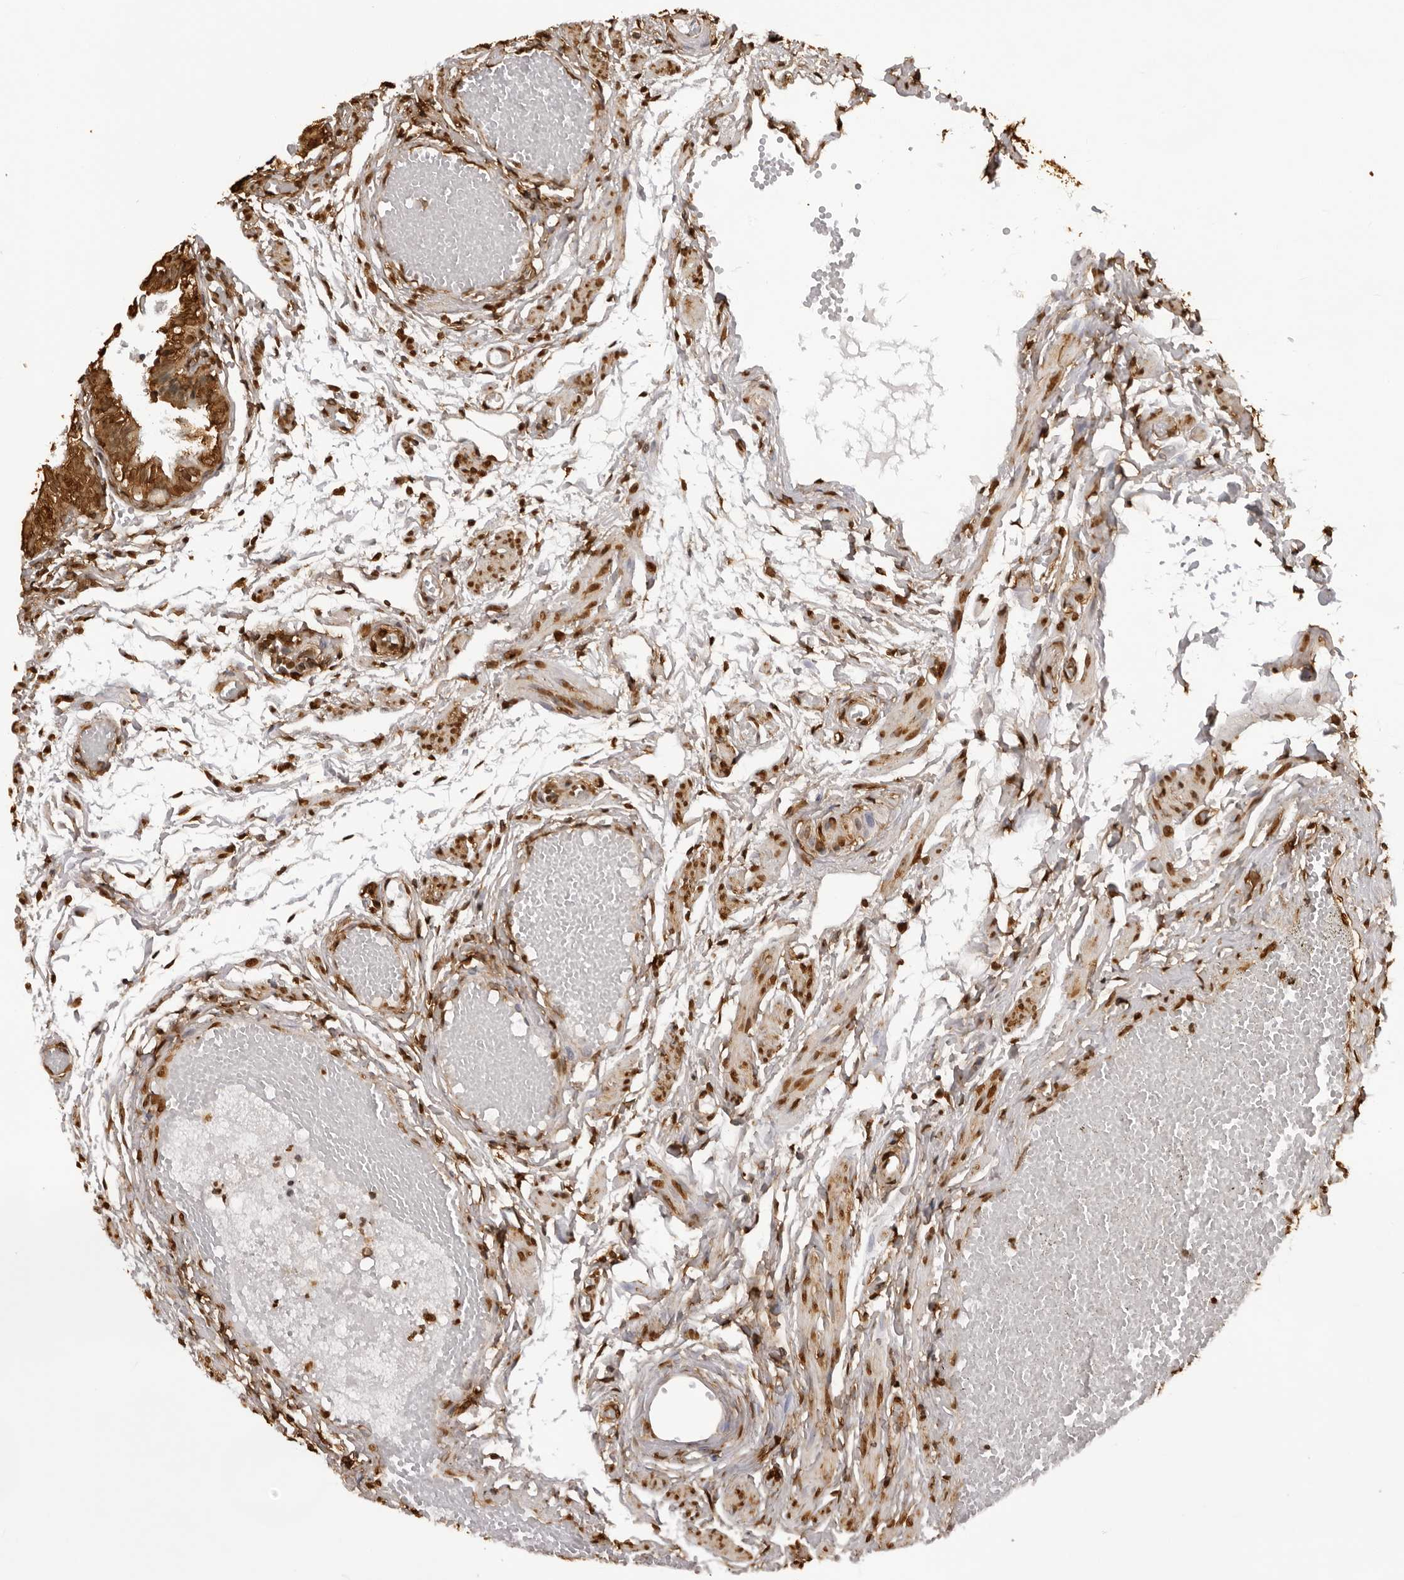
{"staining": {"intensity": "strong", "quantity": ">75%", "location": "cytoplasmic/membranous,nuclear"}, "tissue": "fallopian tube", "cell_type": "Glandular cells", "image_type": "normal", "snomed": [{"axis": "morphology", "description": "Normal tissue, NOS"}, {"axis": "topography", "description": "Fallopian tube"}], "caption": "There is high levels of strong cytoplasmic/membranous,nuclear expression in glandular cells of benign fallopian tube, as demonstrated by immunohistochemical staining (brown color).", "gene": "ZFP91", "patient": {"sex": "female", "age": 46}}